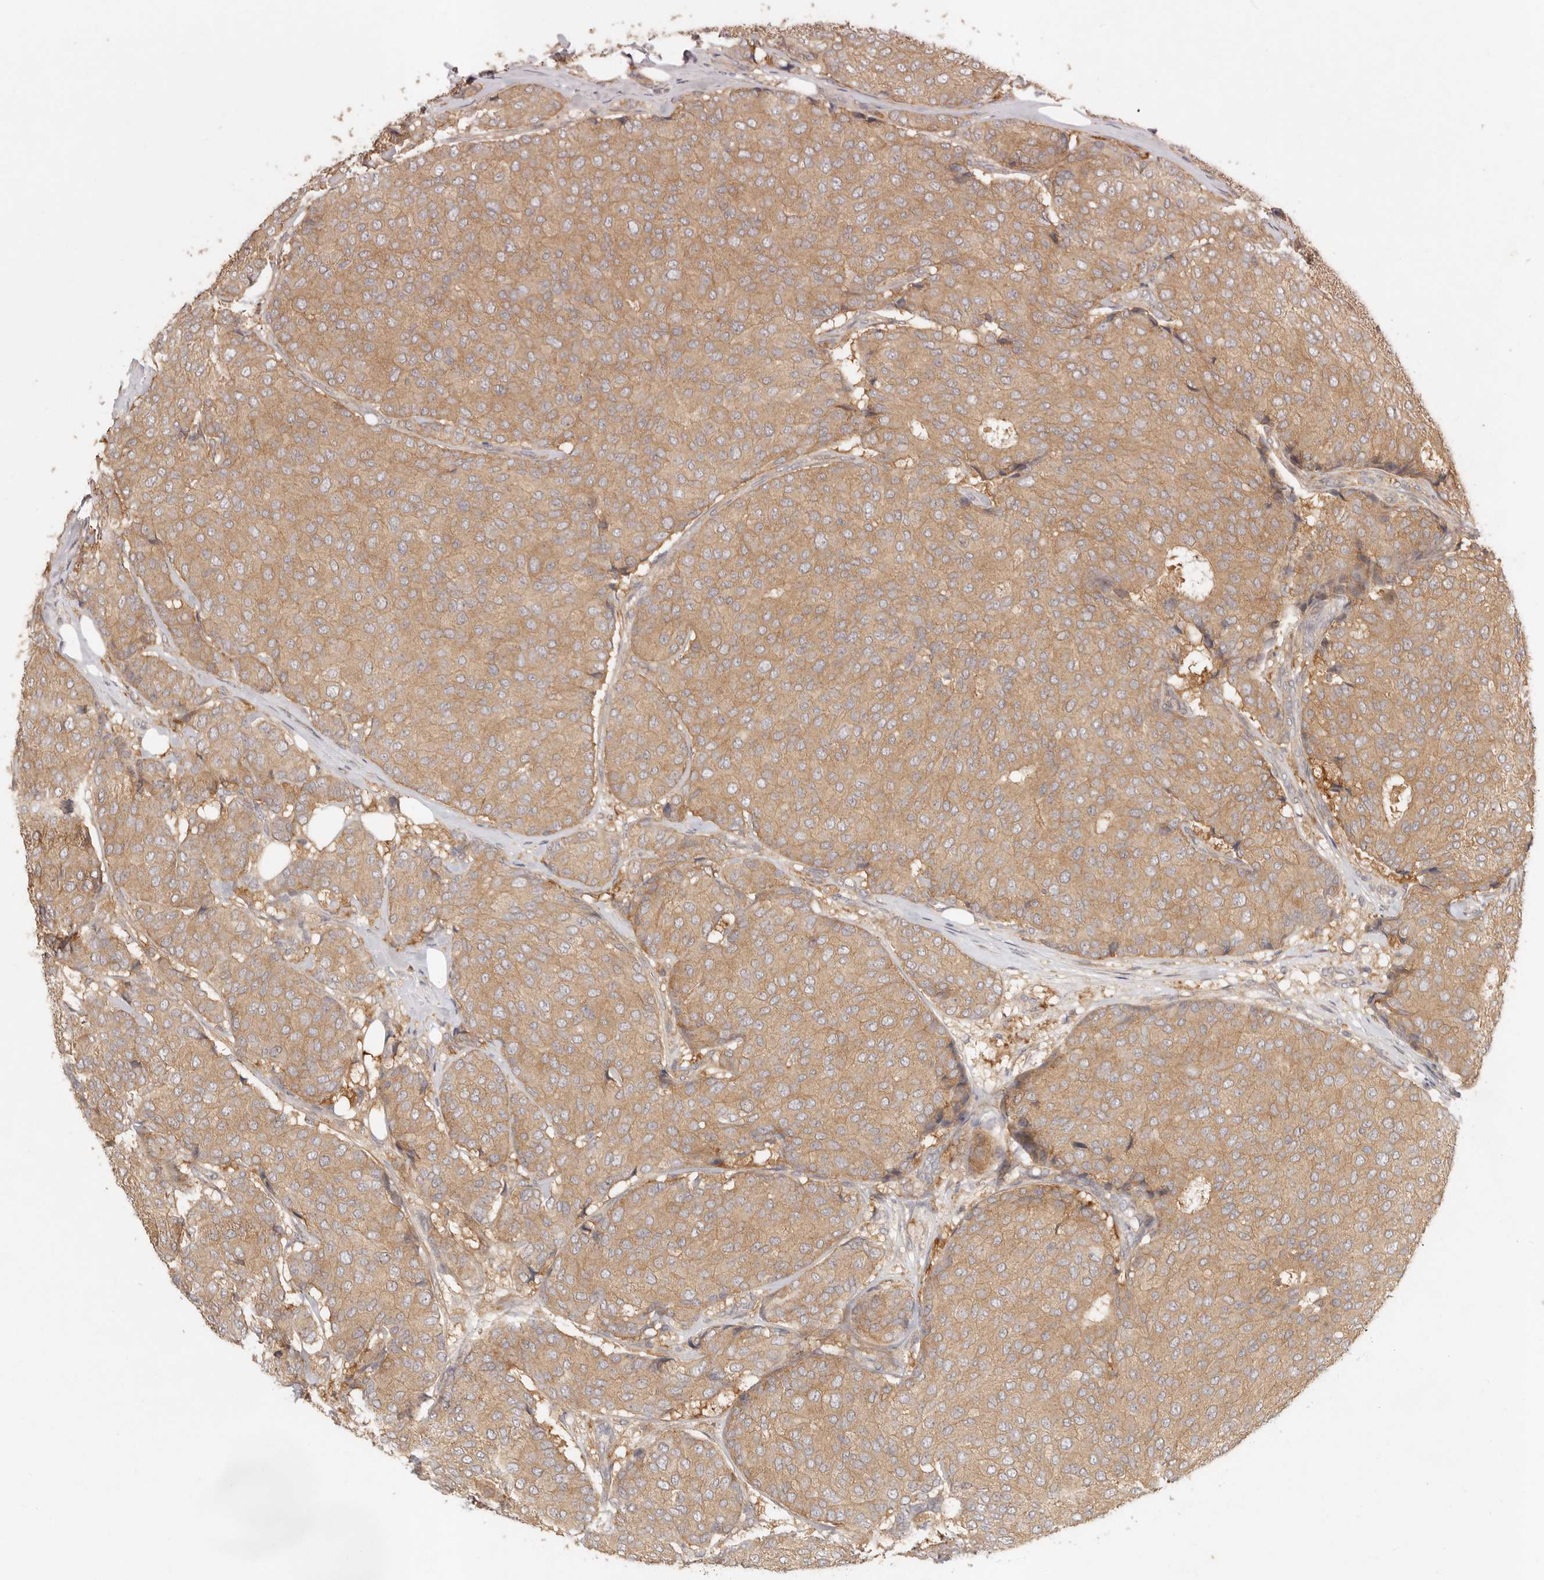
{"staining": {"intensity": "moderate", "quantity": ">75%", "location": "cytoplasmic/membranous"}, "tissue": "breast cancer", "cell_type": "Tumor cells", "image_type": "cancer", "snomed": [{"axis": "morphology", "description": "Duct carcinoma"}, {"axis": "topography", "description": "Breast"}], "caption": "Breast cancer stained for a protein reveals moderate cytoplasmic/membranous positivity in tumor cells.", "gene": "VIPR1", "patient": {"sex": "female", "age": 75}}